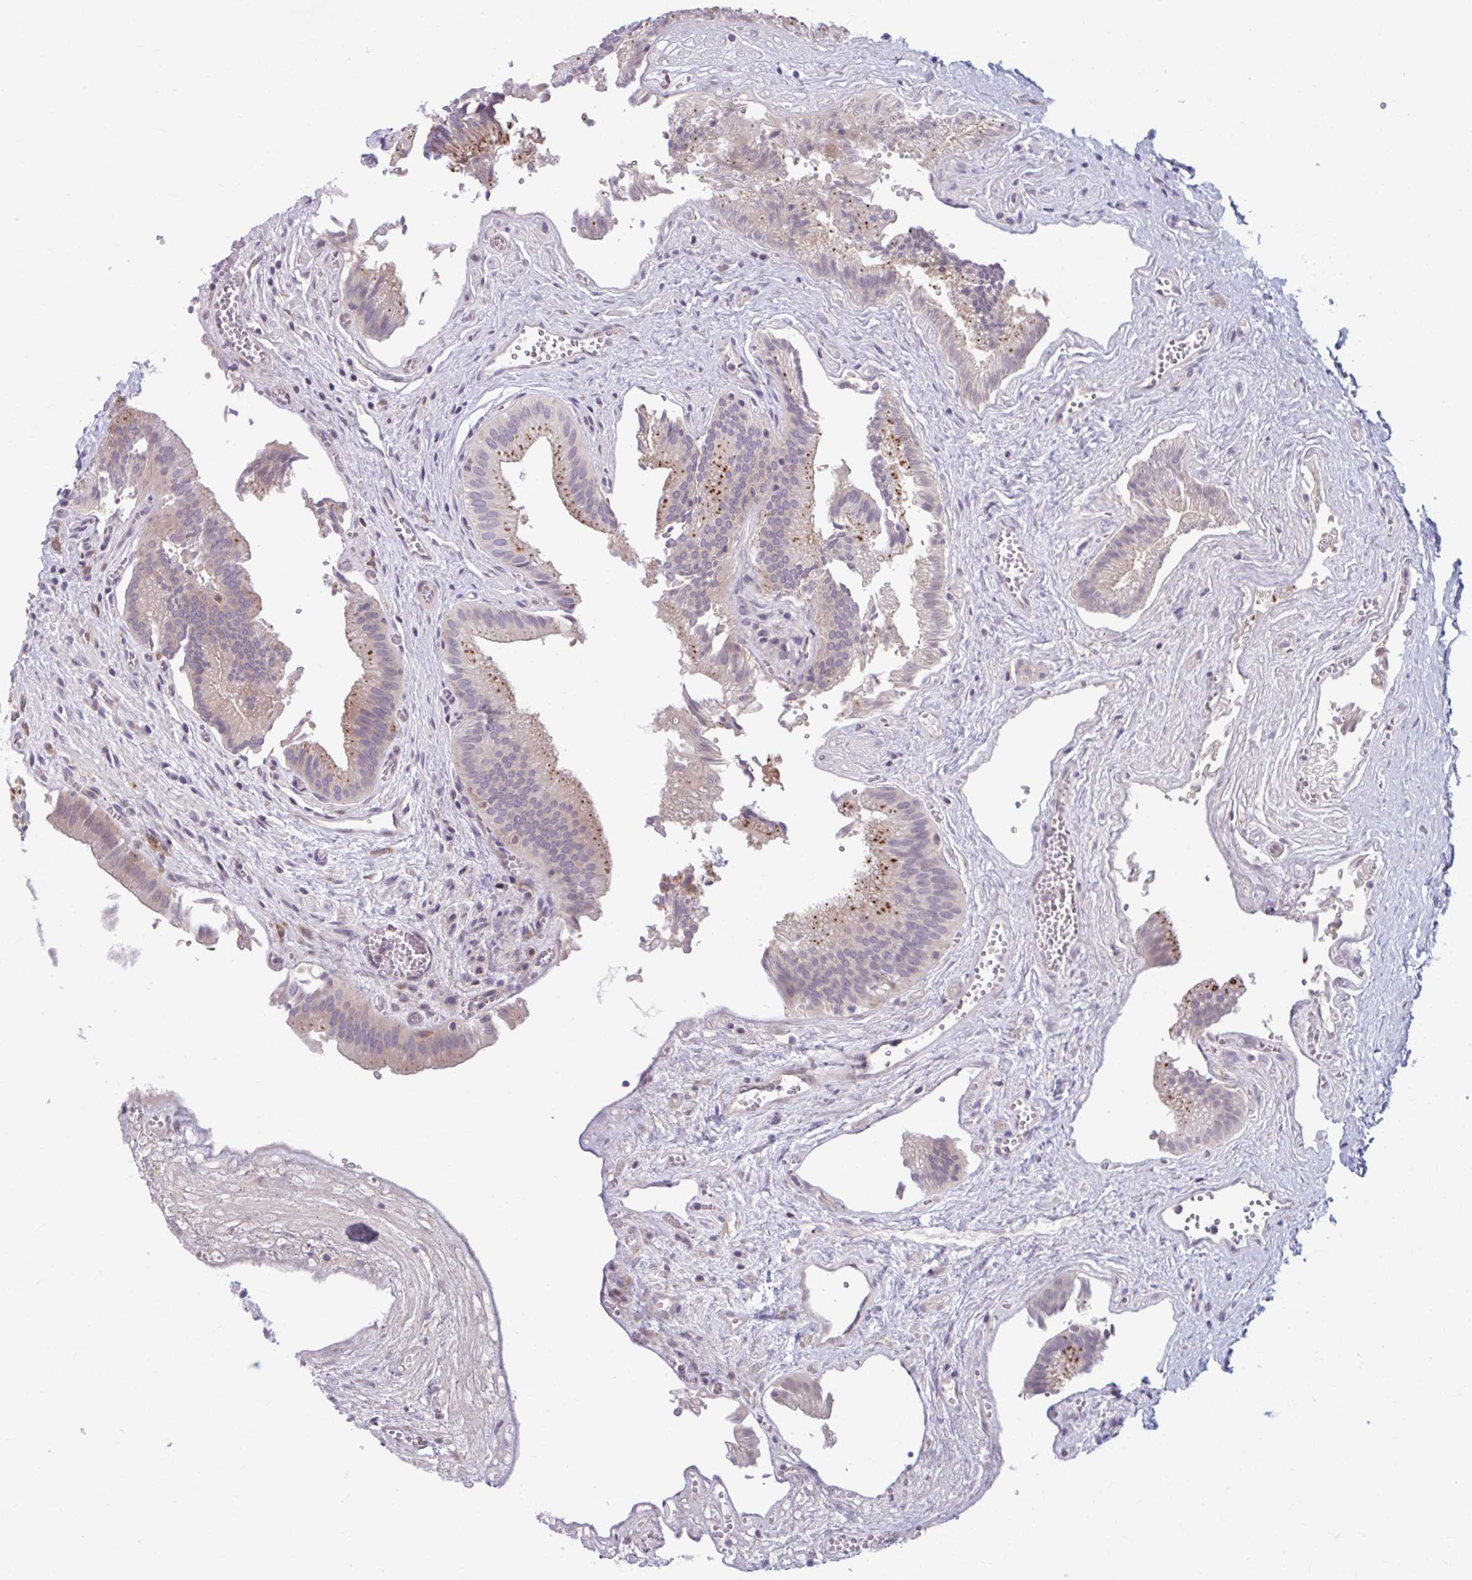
{"staining": {"intensity": "moderate", "quantity": "25%-75%", "location": "cytoplasmic/membranous"}, "tissue": "gallbladder", "cell_type": "Glandular cells", "image_type": "normal", "snomed": [{"axis": "morphology", "description": "Normal tissue, NOS"}, {"axis": "topography", "description": "Gallbladder"}], "caption": "Immunohistochemistry (DAB (3,3'-diaminobenzidine)) staining of unremarkable human gallbladder demonstrates moderate cytoplasmic/membranous protein positivity in approximately 25%-75% of glandular cells. The staining is performed using DAB brown chromogen to label protein expression. The nuclei are counter-stained blue using hematoxylin.", "gene": "ADAT3", "patient": {"sex": "male", "age": 17}}